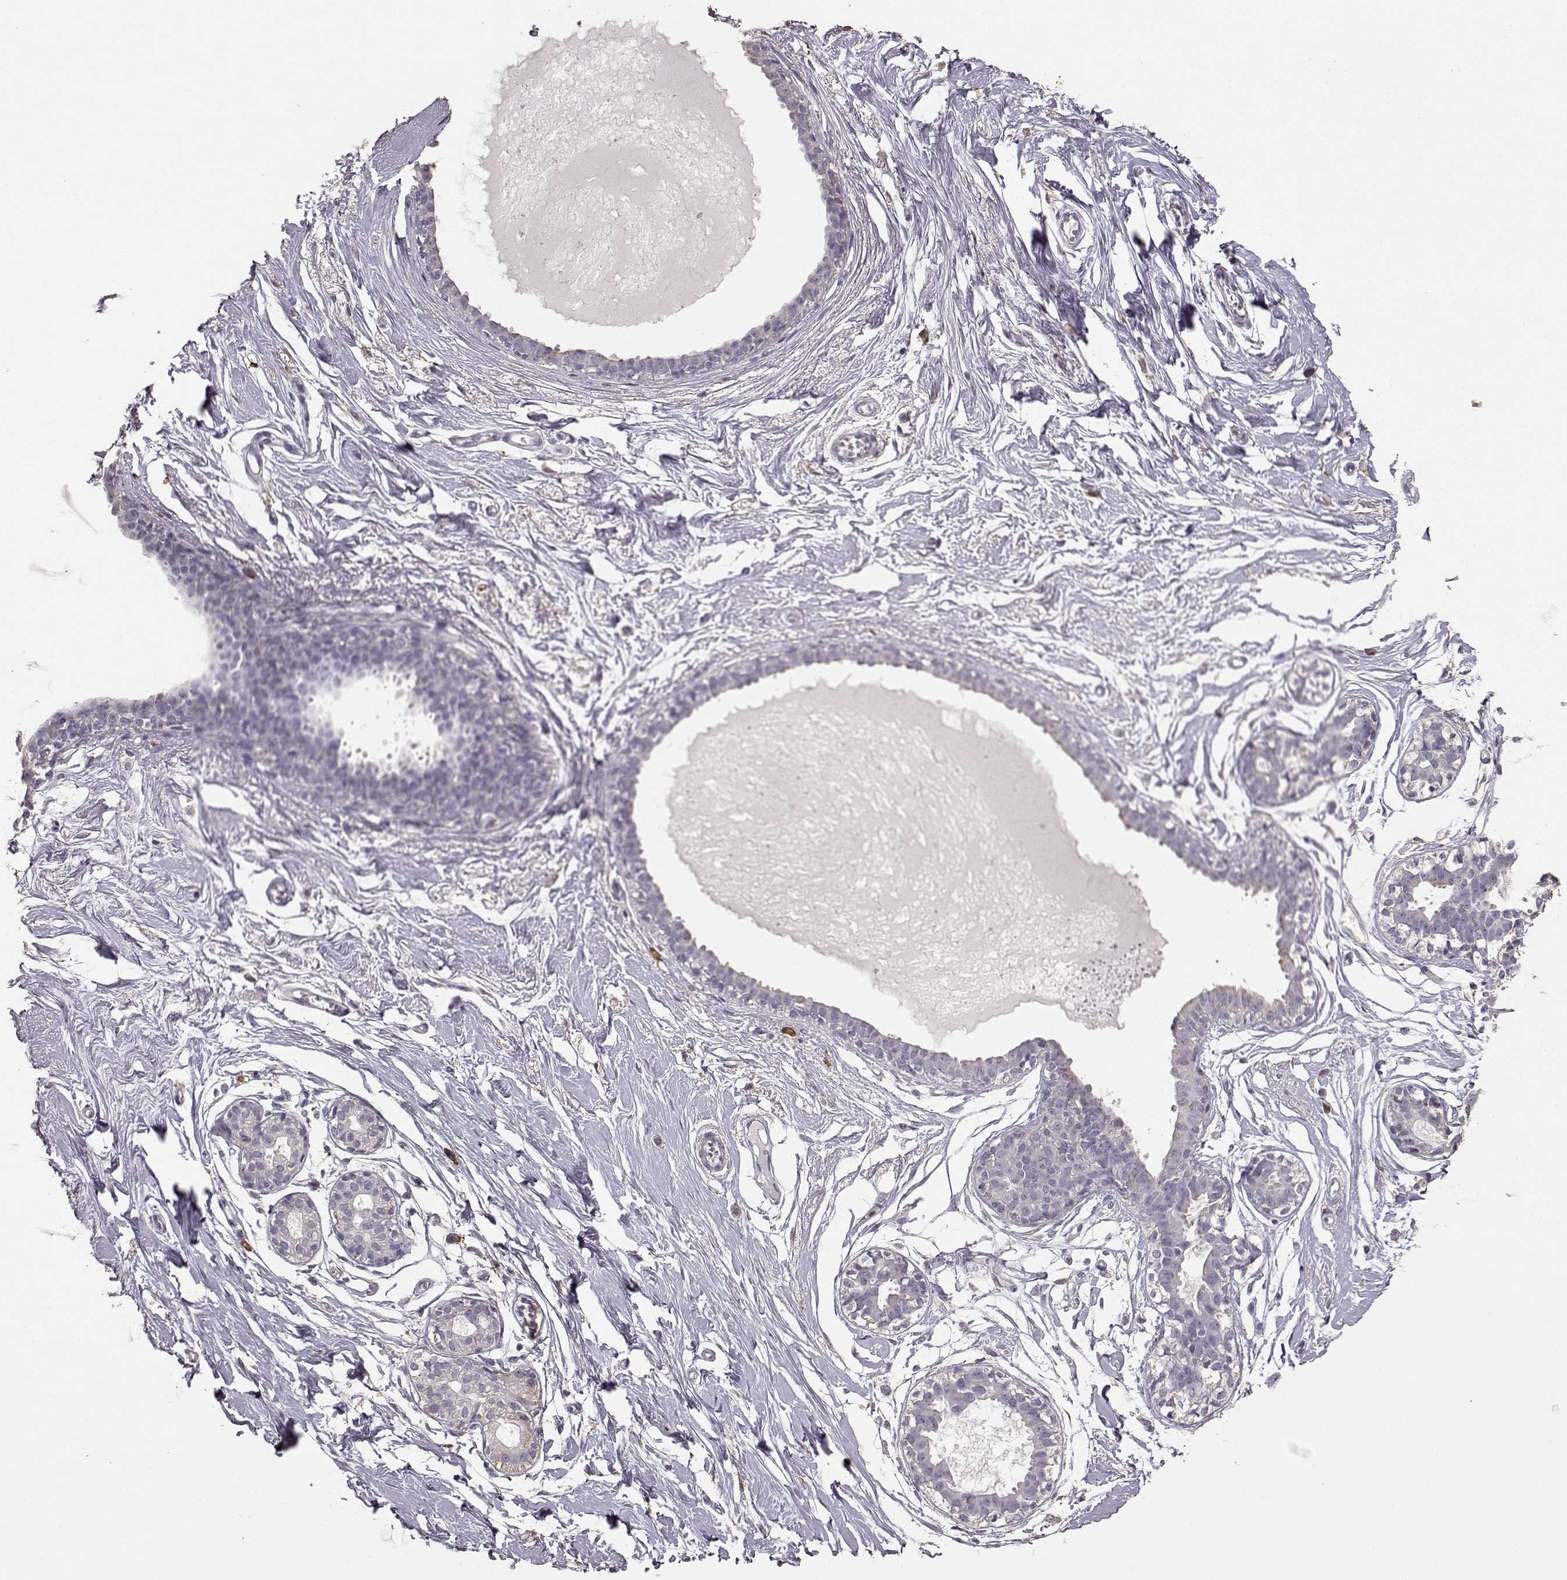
{"staining": {"intensity": "negative", "quantity": "none", "location": "none"}, "tissue": "breast", "cell_type": "Adipocytes", "image_type": "normal", "snomed": [{"axis": "morphology", "description": "Normal tissue, NOS"}, {"axis": "topography", "description": "Breast"}], "caption": "IHC of benign human breast shows no staining in adipocytes.", "gene": "GABRG3", "patient": {"sex": "female", "age": 49}}